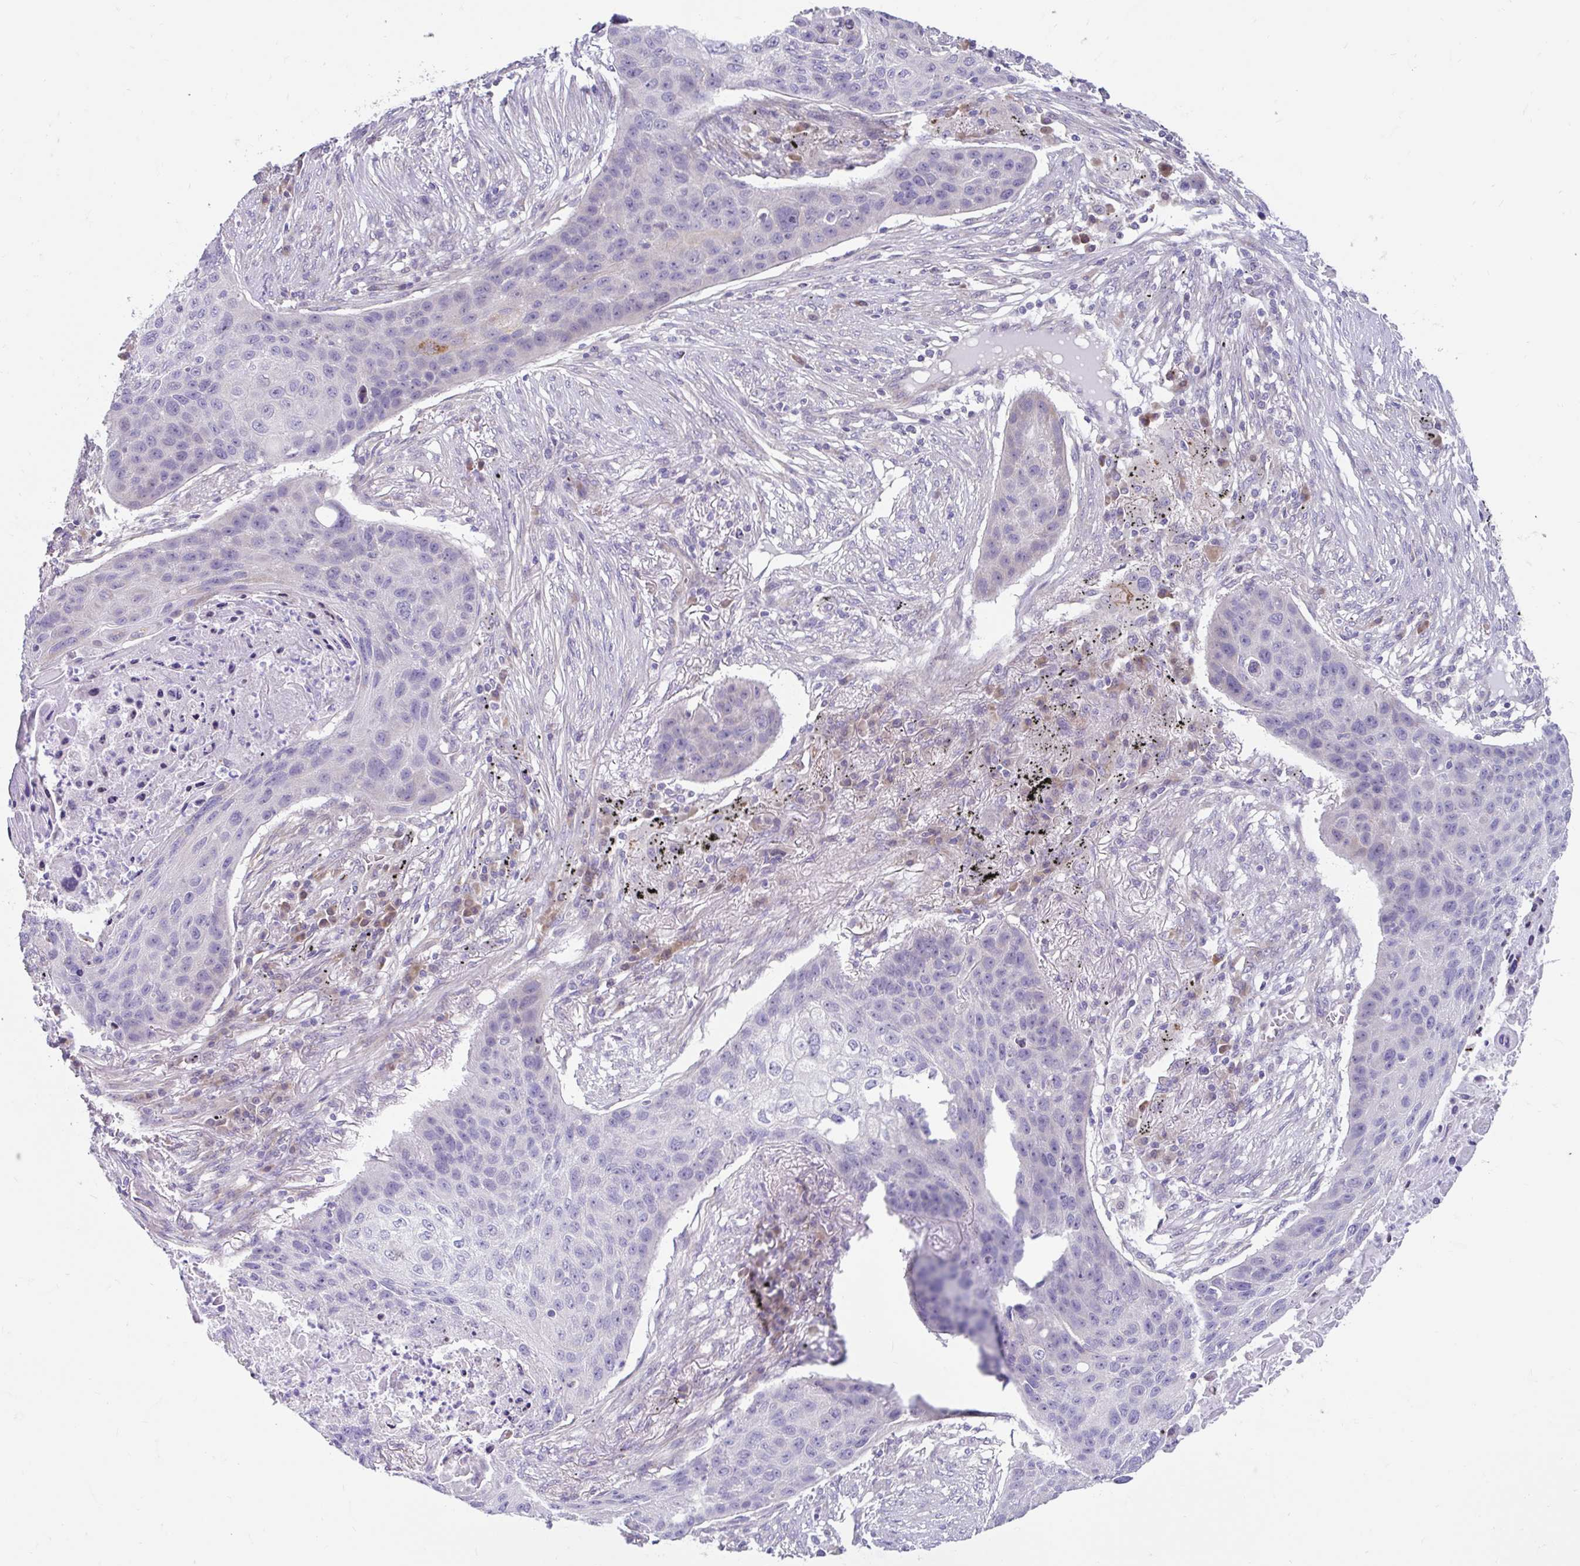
{"staining": {"intensity": "negative", "quantity": "none", "location": "none"}, "tissue": "lung cancer", "cell_type": "Tumor cells", "image_type": "cancer", "snomed": [{"axis": "morphology", "description": "Squamous cell carcinoma, NOS"}, {"axis": "topography", "description": "Lung"}], "caption": "The immunohistochemistry (IHC) histopathology image has no significant positivity in tumor cells of squamous cell carcinoma (lung) tissue.", "gene": "NT5C1B", "patient": {"sex": "female", "age": 63}}